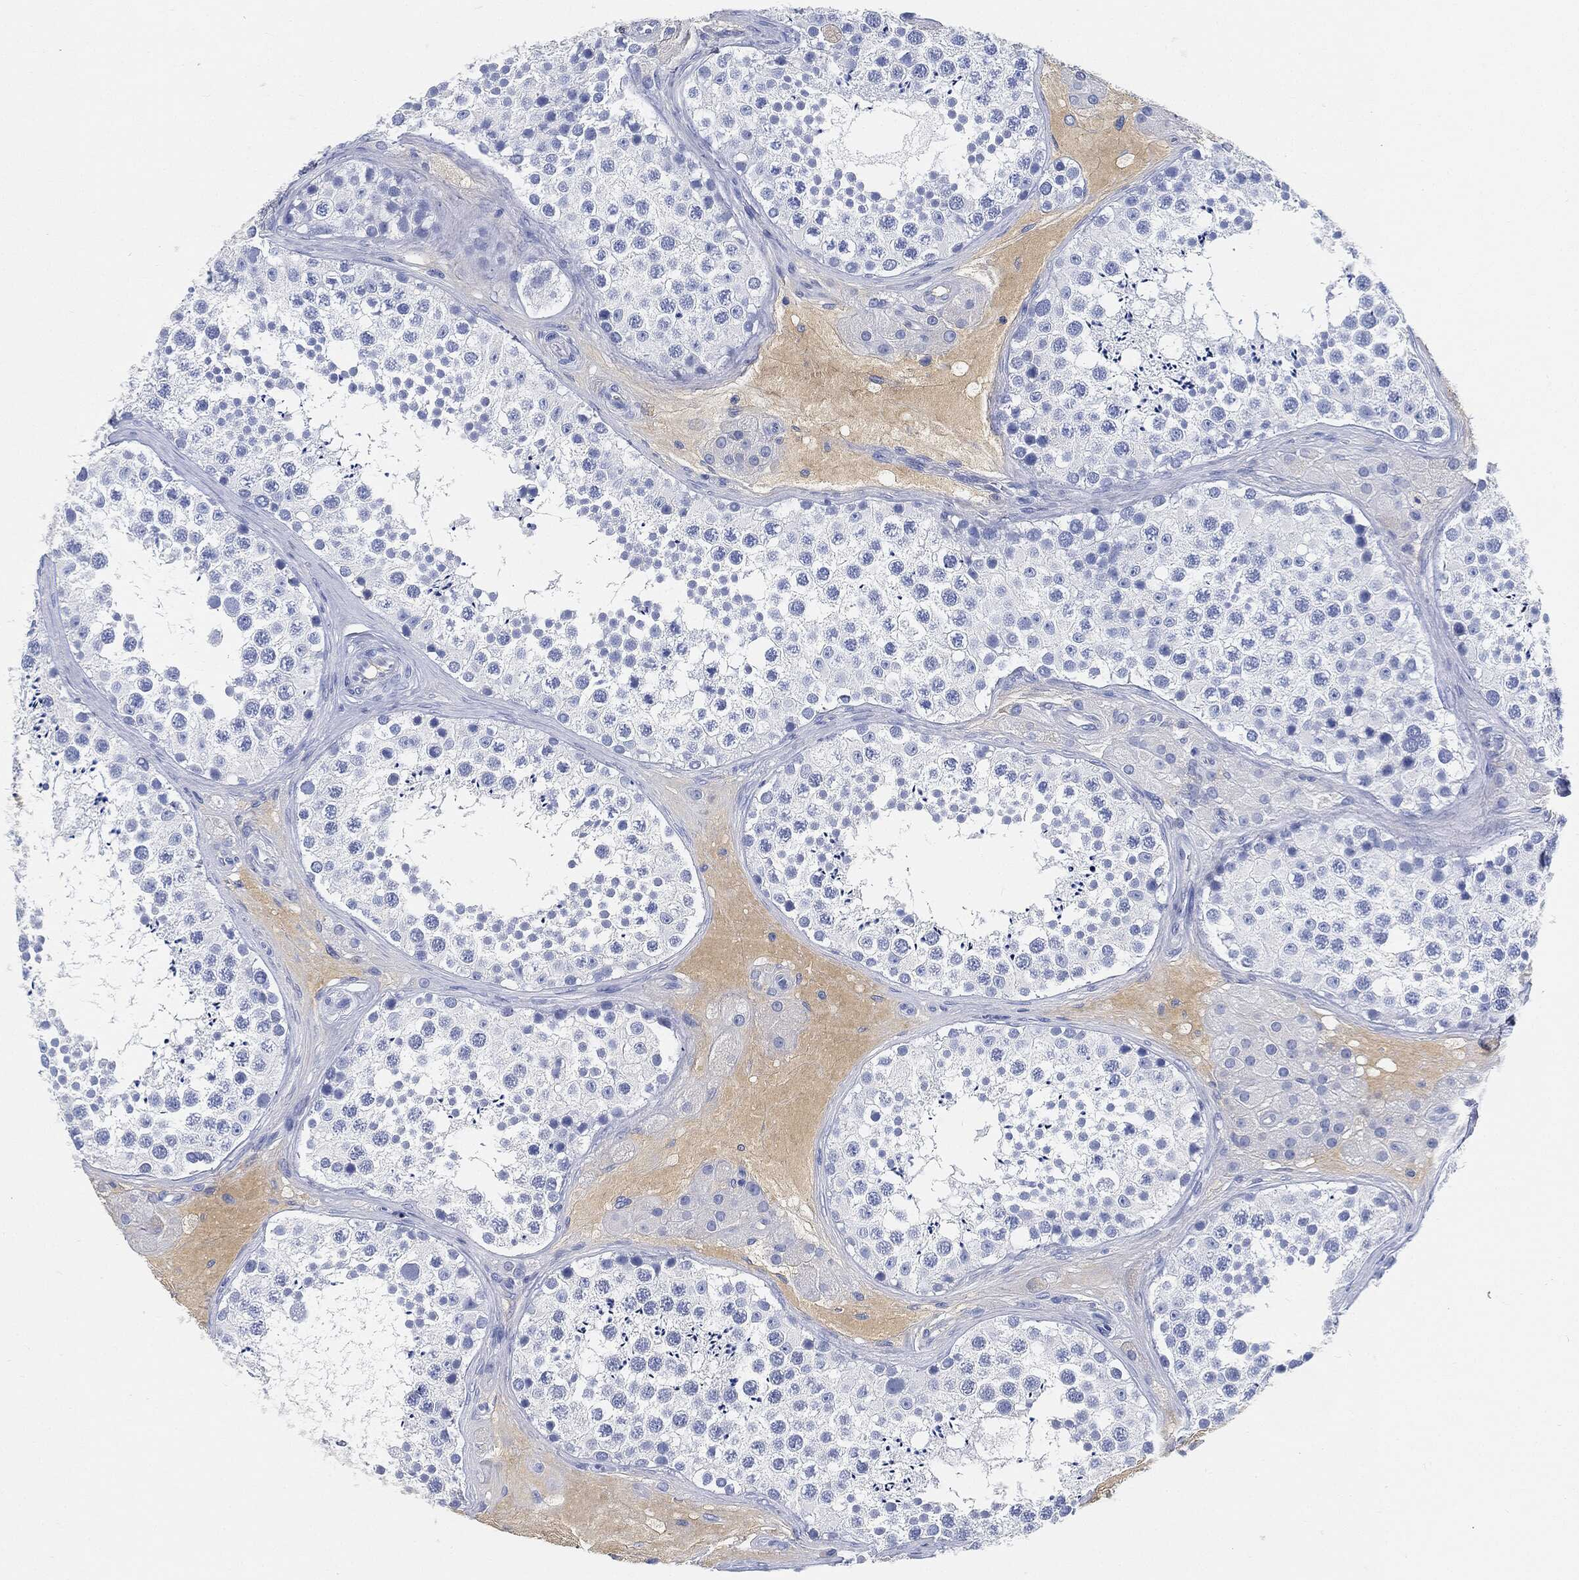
{"staining": {"intensity": "negative", "quantity": "none", "location": "none"}, "tissue": "testis", "cell_type": "Cells in seminiferous ducts", "image_type": "normal", "snomed": [{"axis": "morphology", "description": "Normal tissue, NOS"}, {"axis": "topography", "description": "Testis"}], "caption": "The immunohistochemistry (IHC) micrograph has no significant expression in cells in seminiferous ducts of testis.", "gene": "IGLV6", "patient": {"sex": "male", "age": 41}}